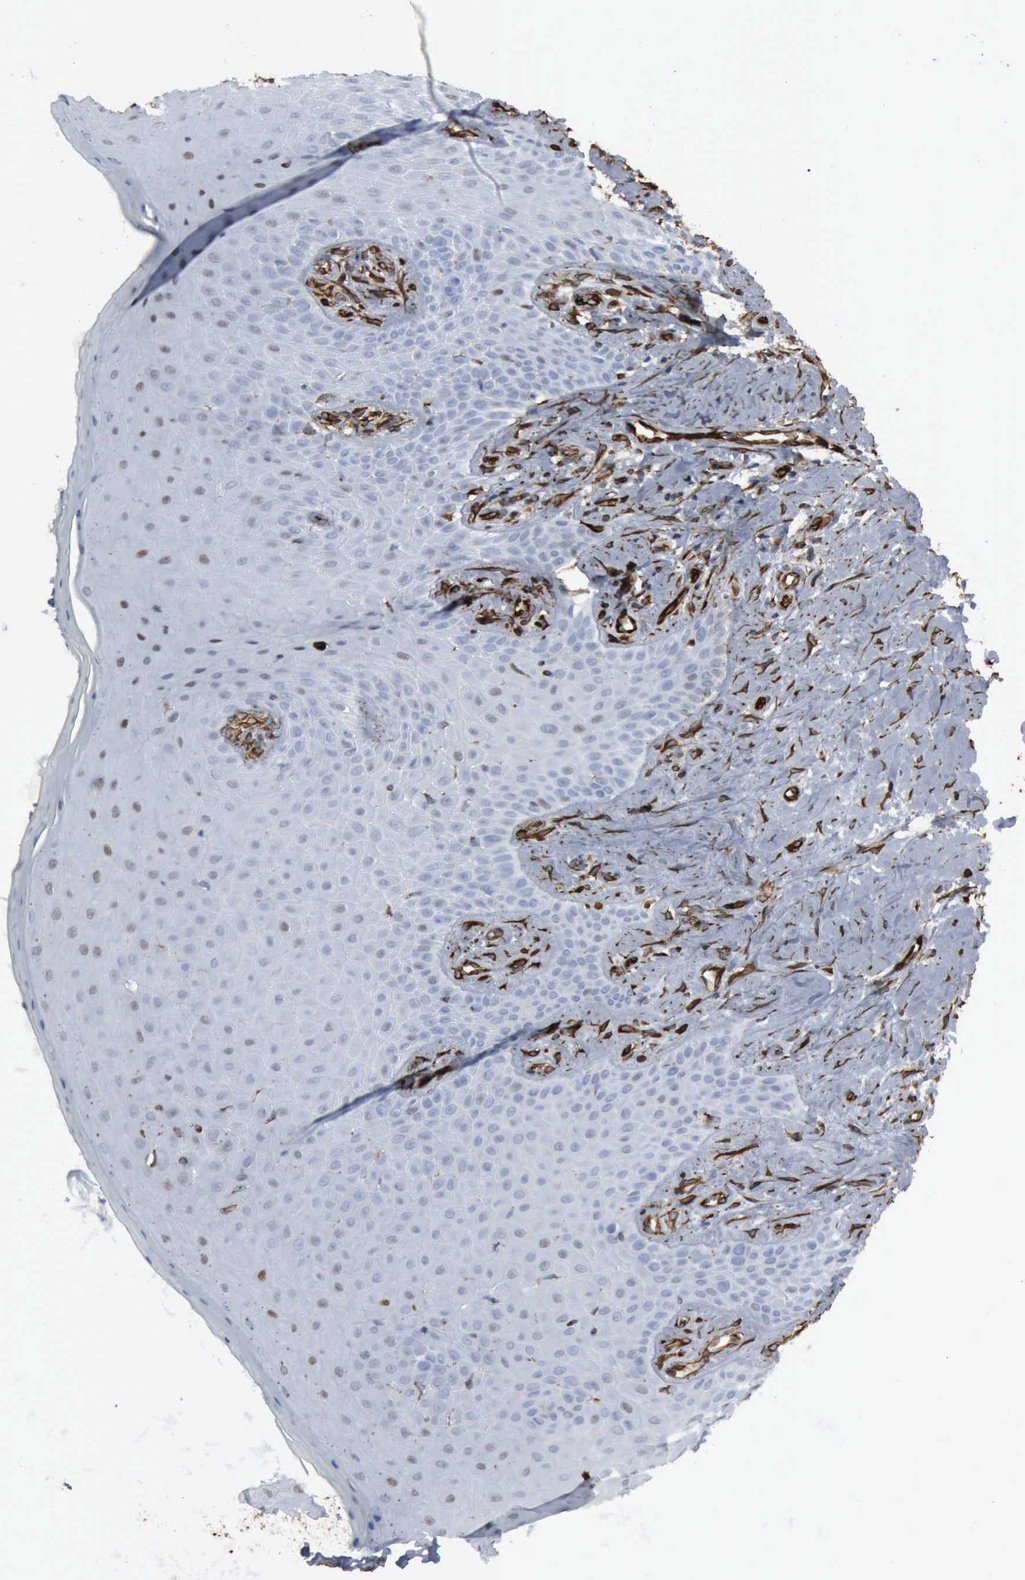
{"staining": {"intensity": "weak", "quantity": "<25%", "location": "nuclear"}, "tissue": "oral mucosa", "cell_type": "Squamous epithelial cells", "image_type": "normal", "snomed": [{"axis": "morphology", "description": "Normal tissue, NOS"}, {"axis": "topography", "description": "Oral tissue"}], "caption": "IHC image of normal oral mucosa: human oral mucosa stained with DAB demonstrates no significant protein staining in squamous epithelial cells.", "gene": "CCNE1", "patient": {"sex": "male", "age": 69}}